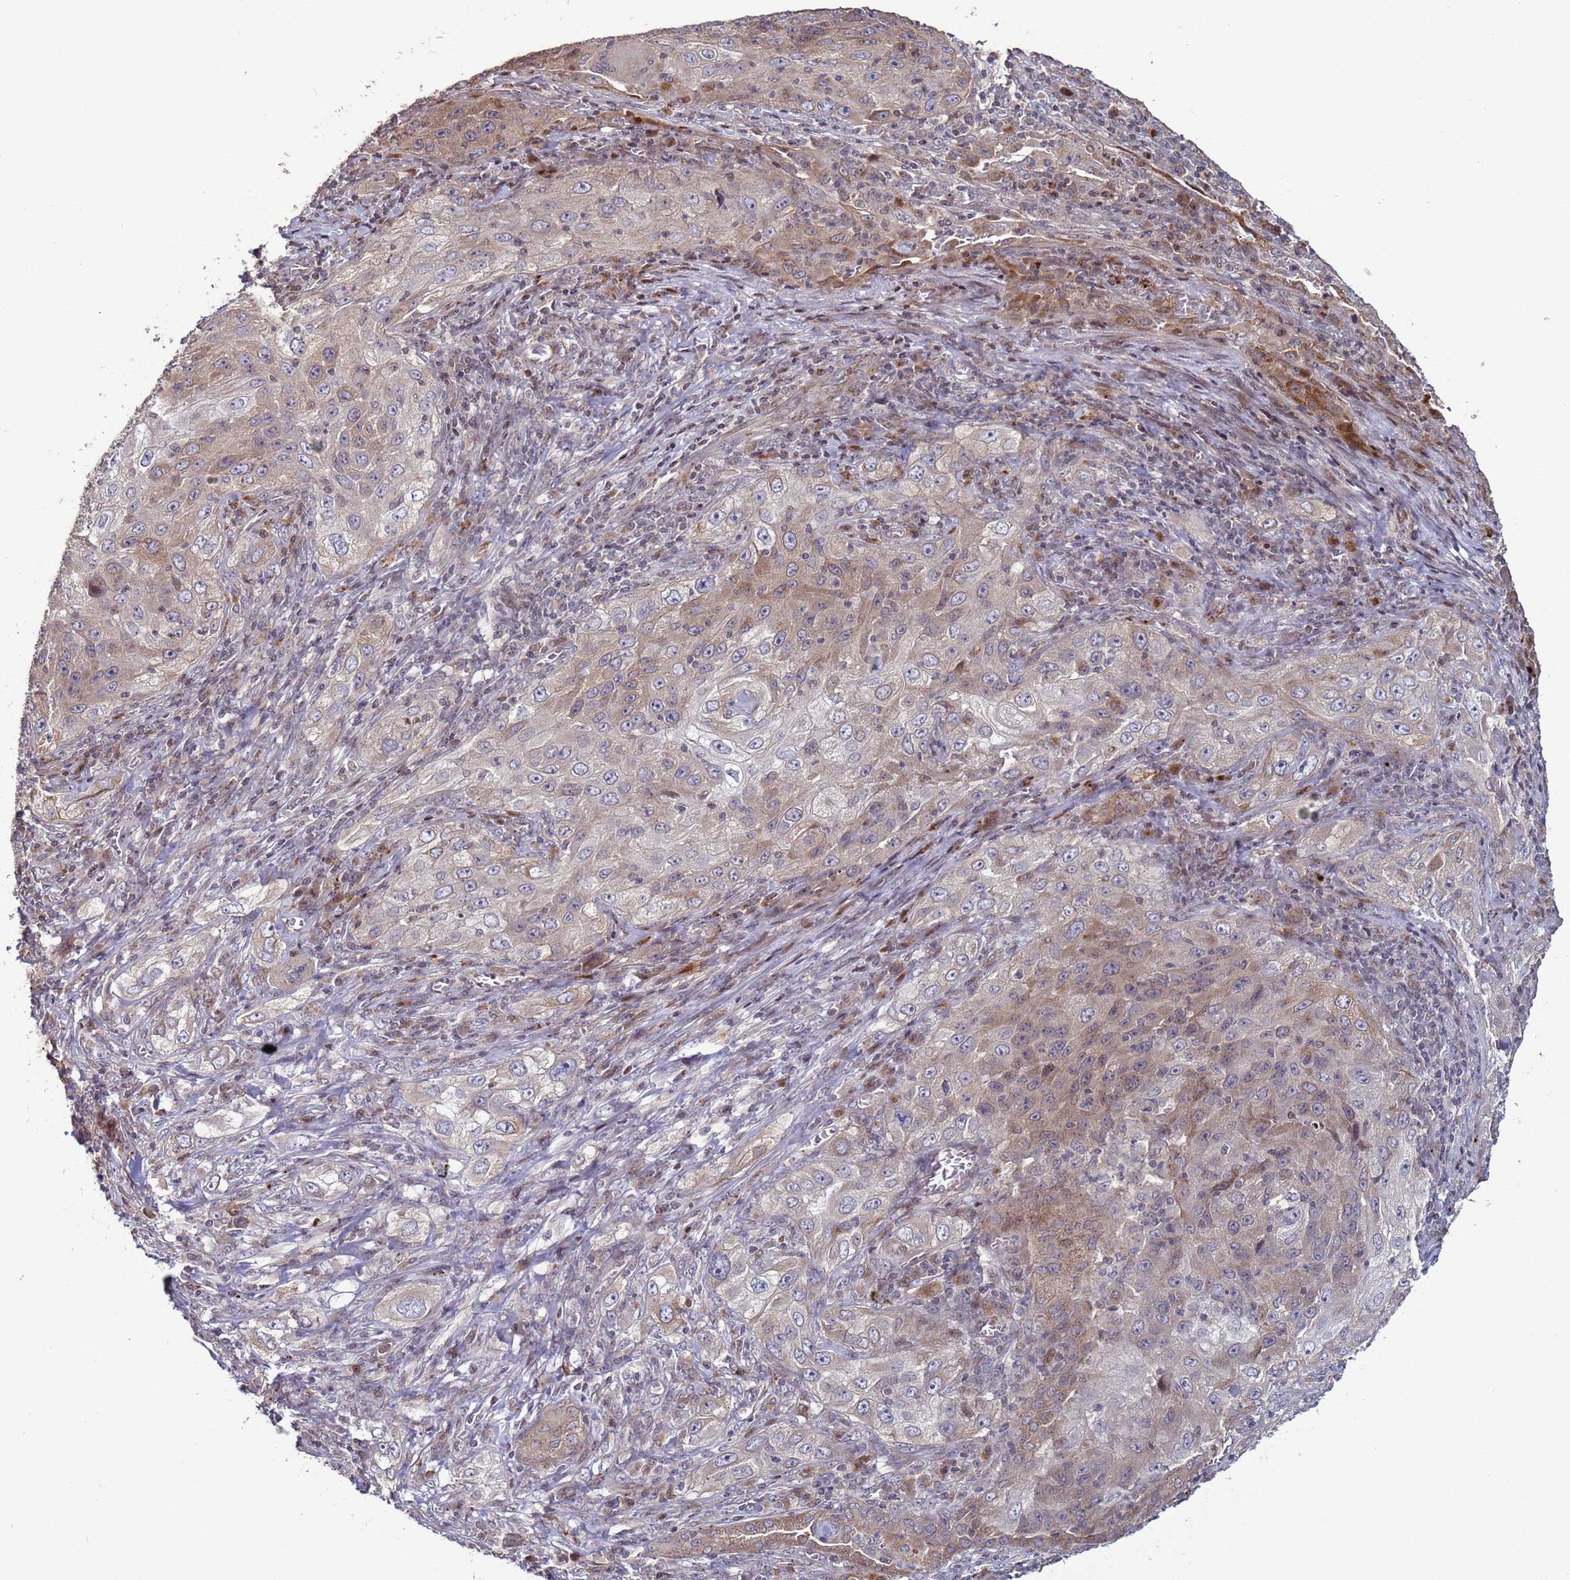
{"staining": {"intensity": "weak", "quantity": "<25%", "location": "cytoplasmic/membranous"}, "tissue": "lung cancer", "cell_type": "Tumor cells", "image_type": "cancer", "snomed": [{"axis": "morphology", "description": "Squamous cell carcinoma, NOS"}, {"axis": "topography", "description": "Lung"}], "caption": "This is a image of IHC staining of lung squamous cell carcinoma, which shows no expression in tumor cells.", "gene": "HGH1", "patient": {"sex": "female", "age": 69}}